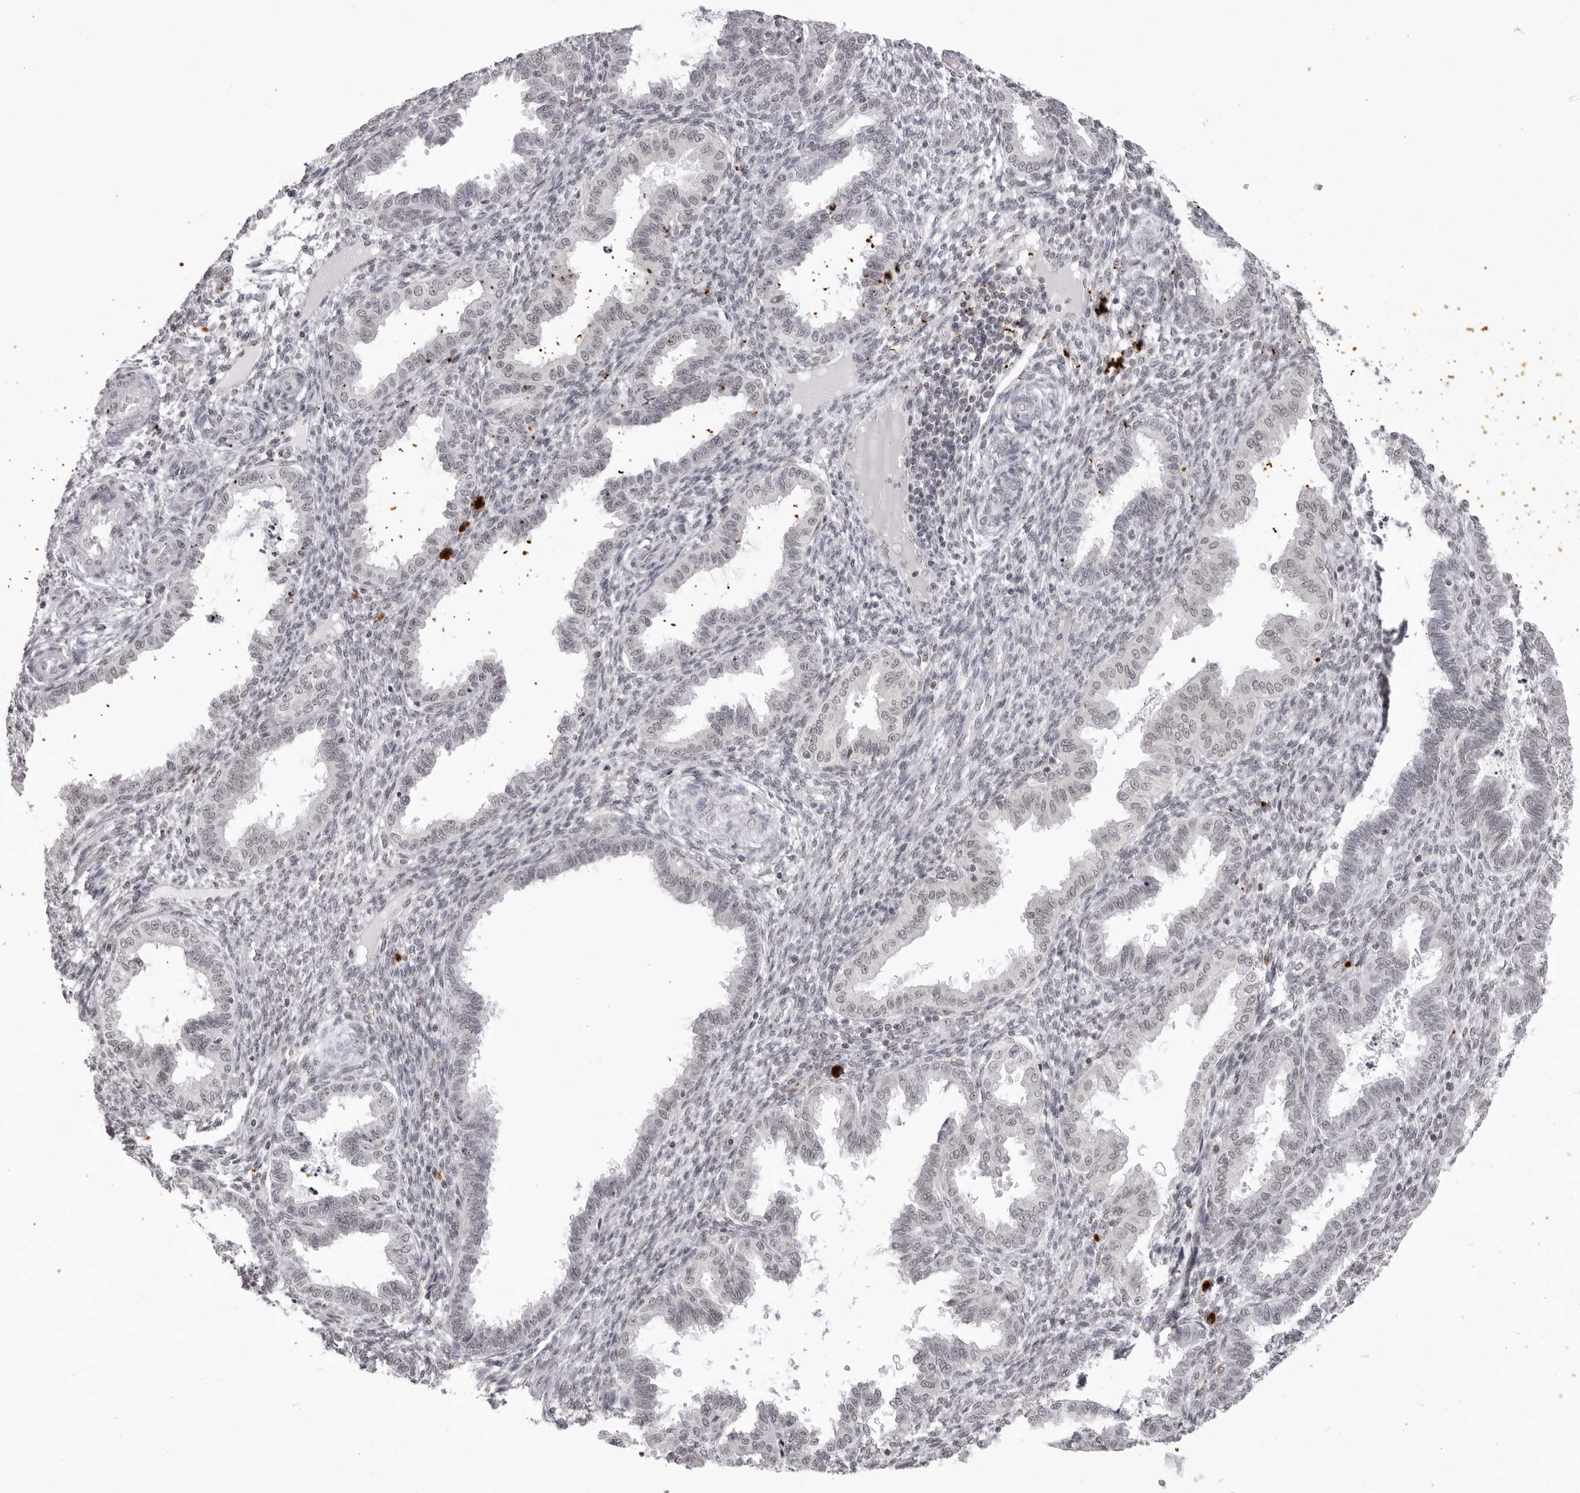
{"staining": {"intensity": "negative", "quantity": "none", "location": "none"}, "tissue": "endometrium", "cell_type": "Cells in endometrial stroma", "image_type": "normal", "snomed": [{"axis": "morphology", "description": "Normal tissue, NOS"}, {"axis": "topography", "description": "Endometrium"}], "caption": "Histopathology image shows no significant protein staining in cells in endometrial stroma of benign endometrium.", "gene": "NTM", "patient": {"sex": "female", "age": 33}}